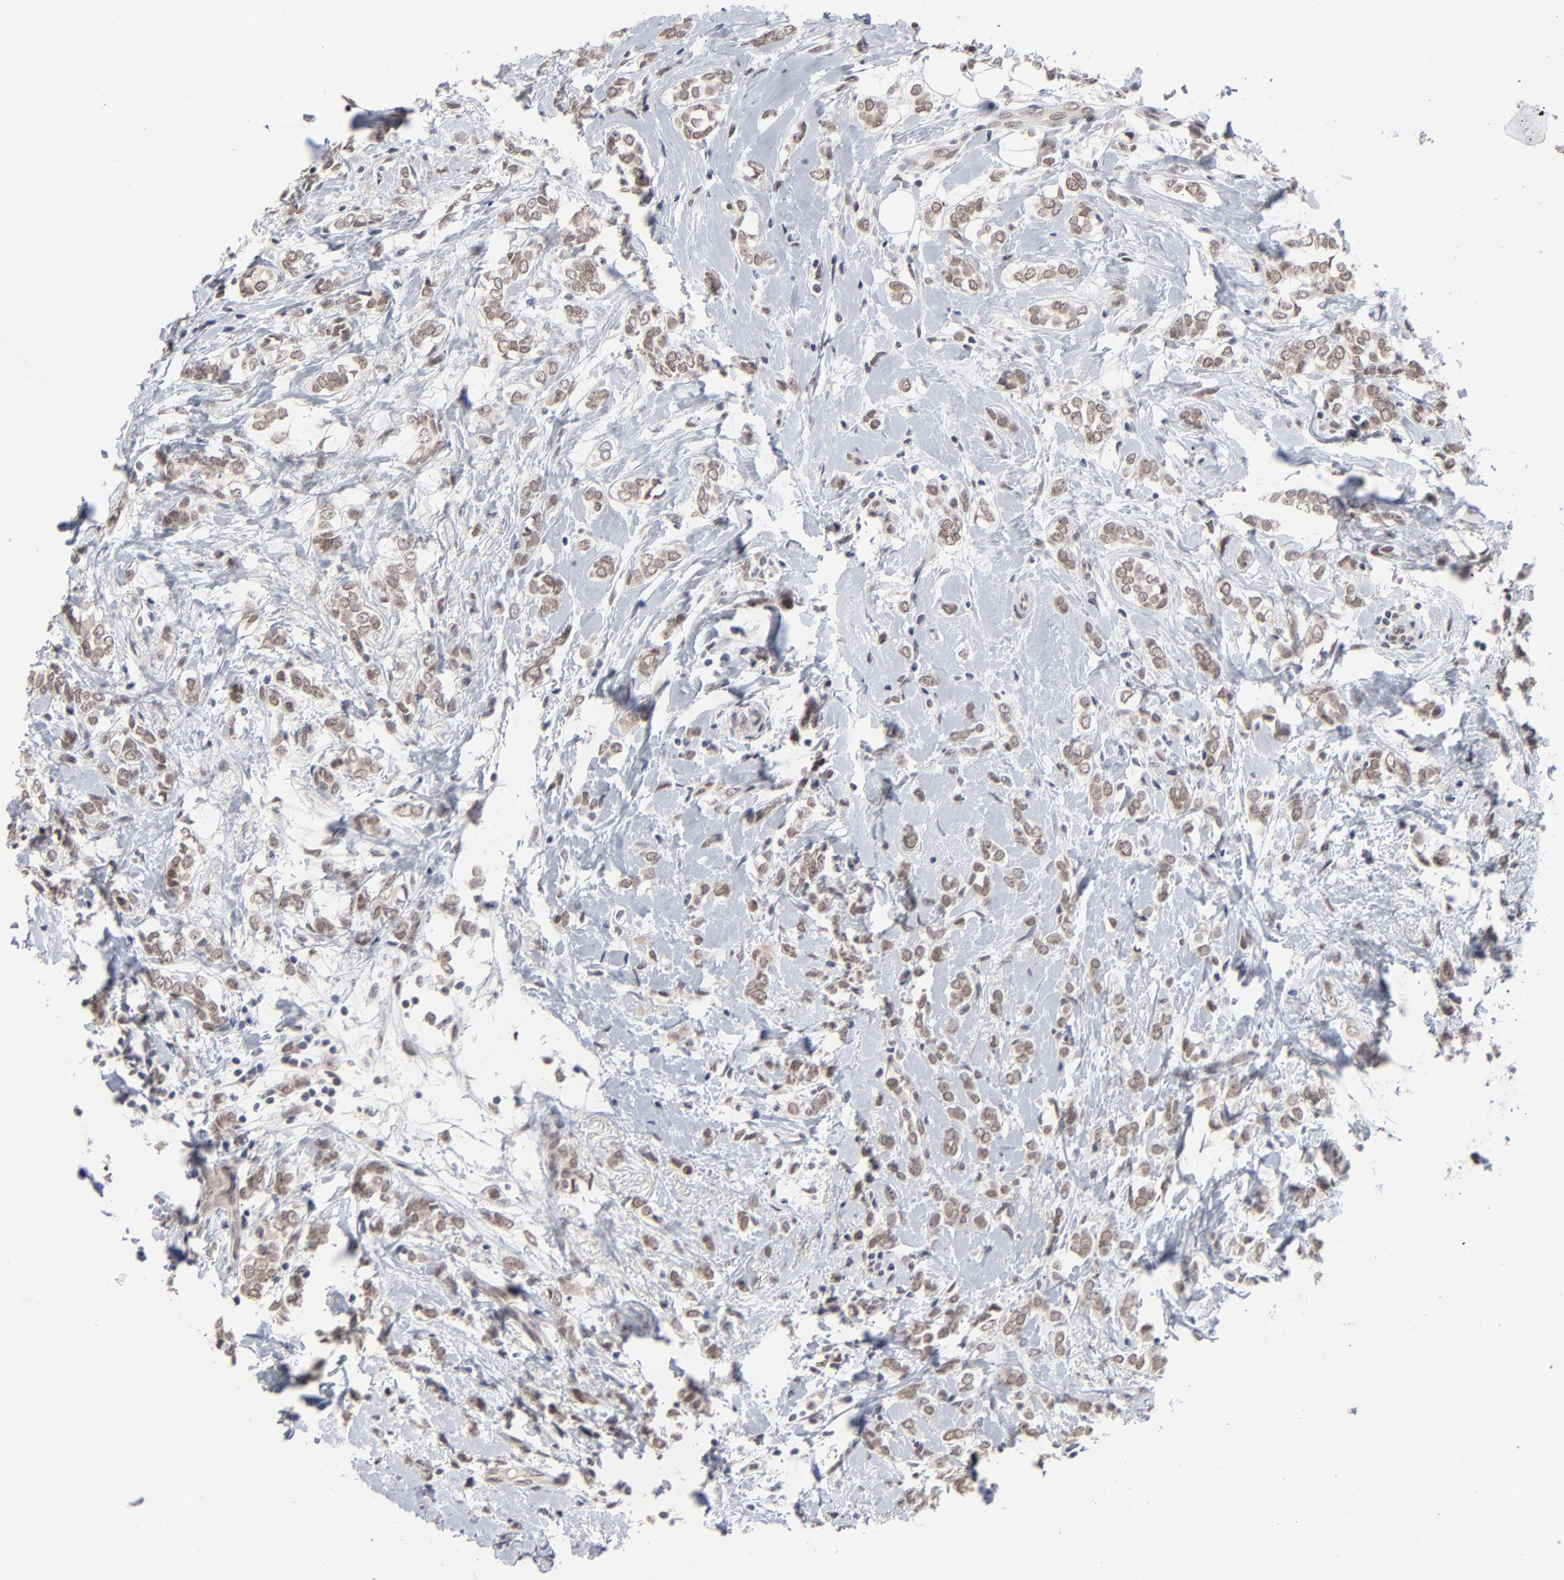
{"staining": {"intensity": "weak", "quantity": ">75%", "location": "nuclear"}, "tissue": "breast cancer", "cell_type": "Tumor cells", "image_type": "cancer", "snomed": [{"axis": "morphology", "description": "Normal tissue, NOS"}, {"axis": "morphology", "description": "Lobular carcinoma"}, {"axis": "topography", "description": "Breast"}], "caption": "Weak nuclear protein expression is appreciated in about >75% of tumor cells in breast cancer.", "gene": "MBIP", "patient": {"sex": "female", "age": 47}}